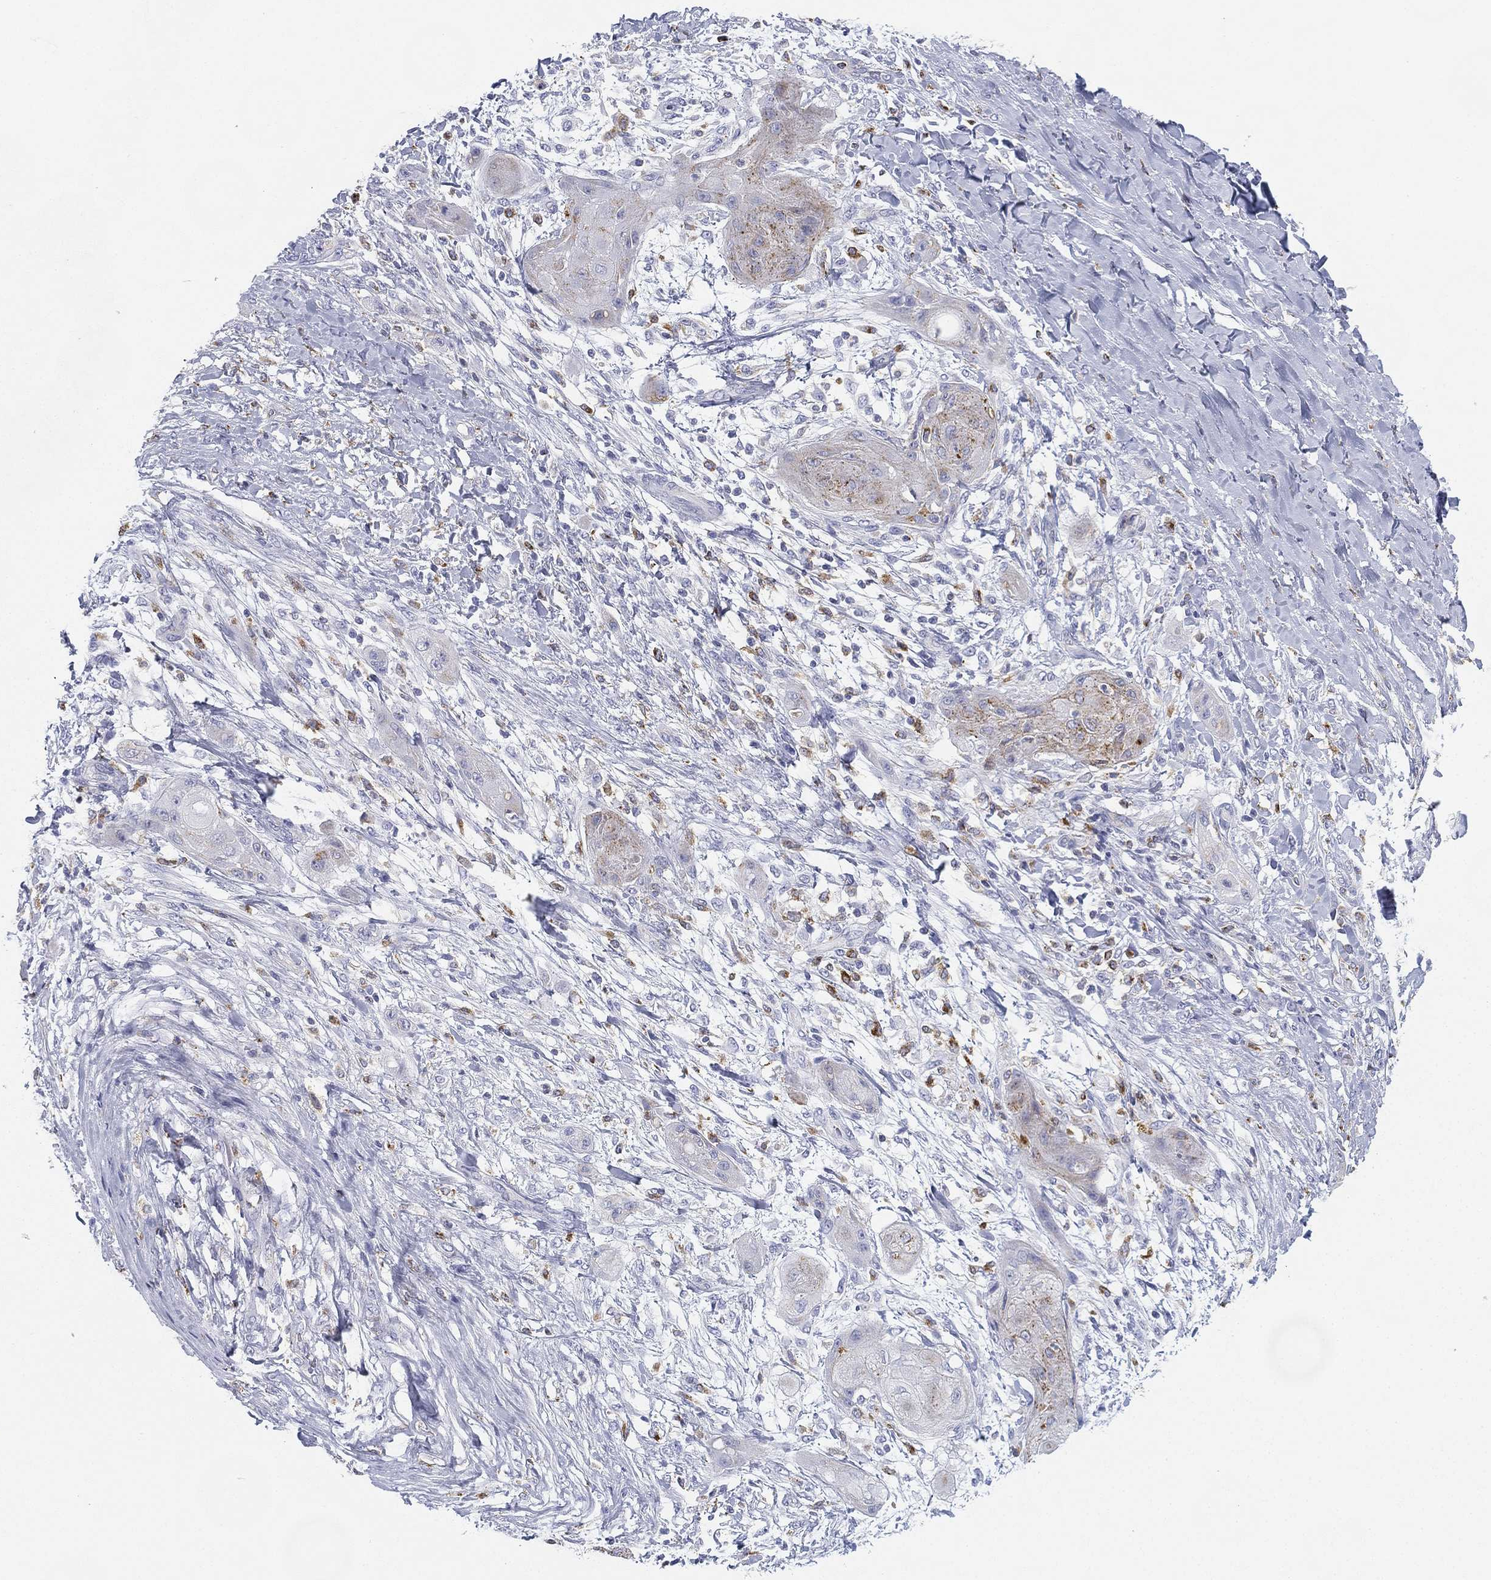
{"staining": {"intensity": "moderate", "quantity": "<25%", "location": "cytoplasmic/membranous"}, "tissue": "skin cancer", "cell_type": "Tumor cells", "image_type": "cancer", "snomed": [{"axis": "morphology", "description": "Squamous cell carcinoma, NOS"}, {"axis": "topography", "description": "Skin"}], "caption": "A low amount of moderate cytoplasmic/membranous staining is present in approximately <25% of tumor cells in skin cancer (squamous cell carcinoma) tissue. (Brightfield microscopy of DAB IHC at high magnification).", "gene": "NPC2", "patient": {"sex": "male", "age": 62}}